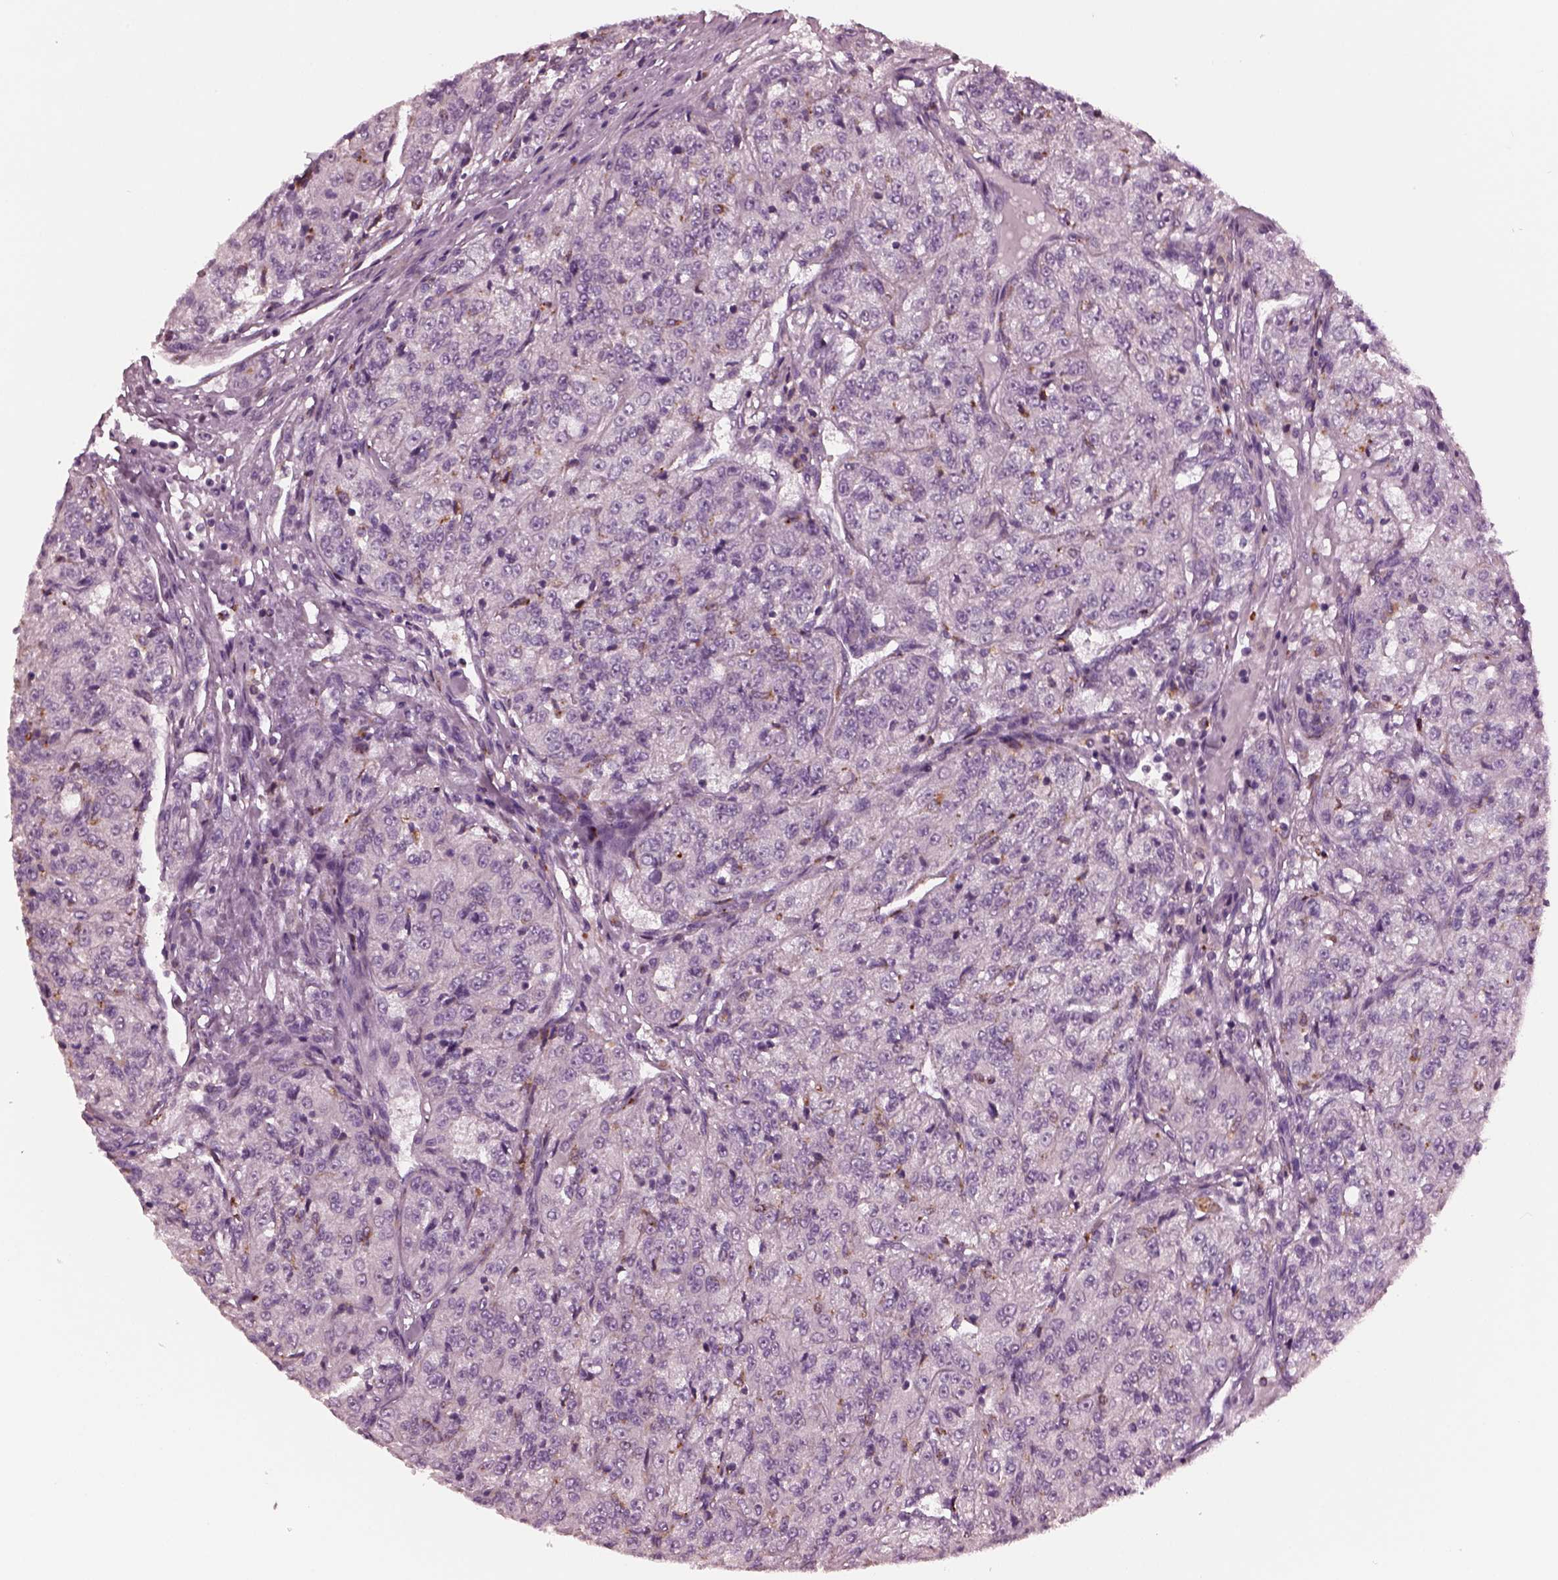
{"staining": {"intensity": "negative", "quantity": "none", "location": "none"}, "tissue": "renal cancer", "cell_type": "Tumor cells", "image_type": "cancer", "snomed": [{"axis": "morphology", "description": "Adenocarcinoma, NOS"}, {"axis": "topography", "description": "Kidney"}], "caption": "High magnification brightfield microscopy of renal adenocarcinoma stained with DAB (3,3'-diaminobenzidine) (brown) and counterstained with hematoxylin (blue): tumor cells show no significant positivity.", "gene": "SLAMF8", "patient": {"sex": "female", "age": 63}}